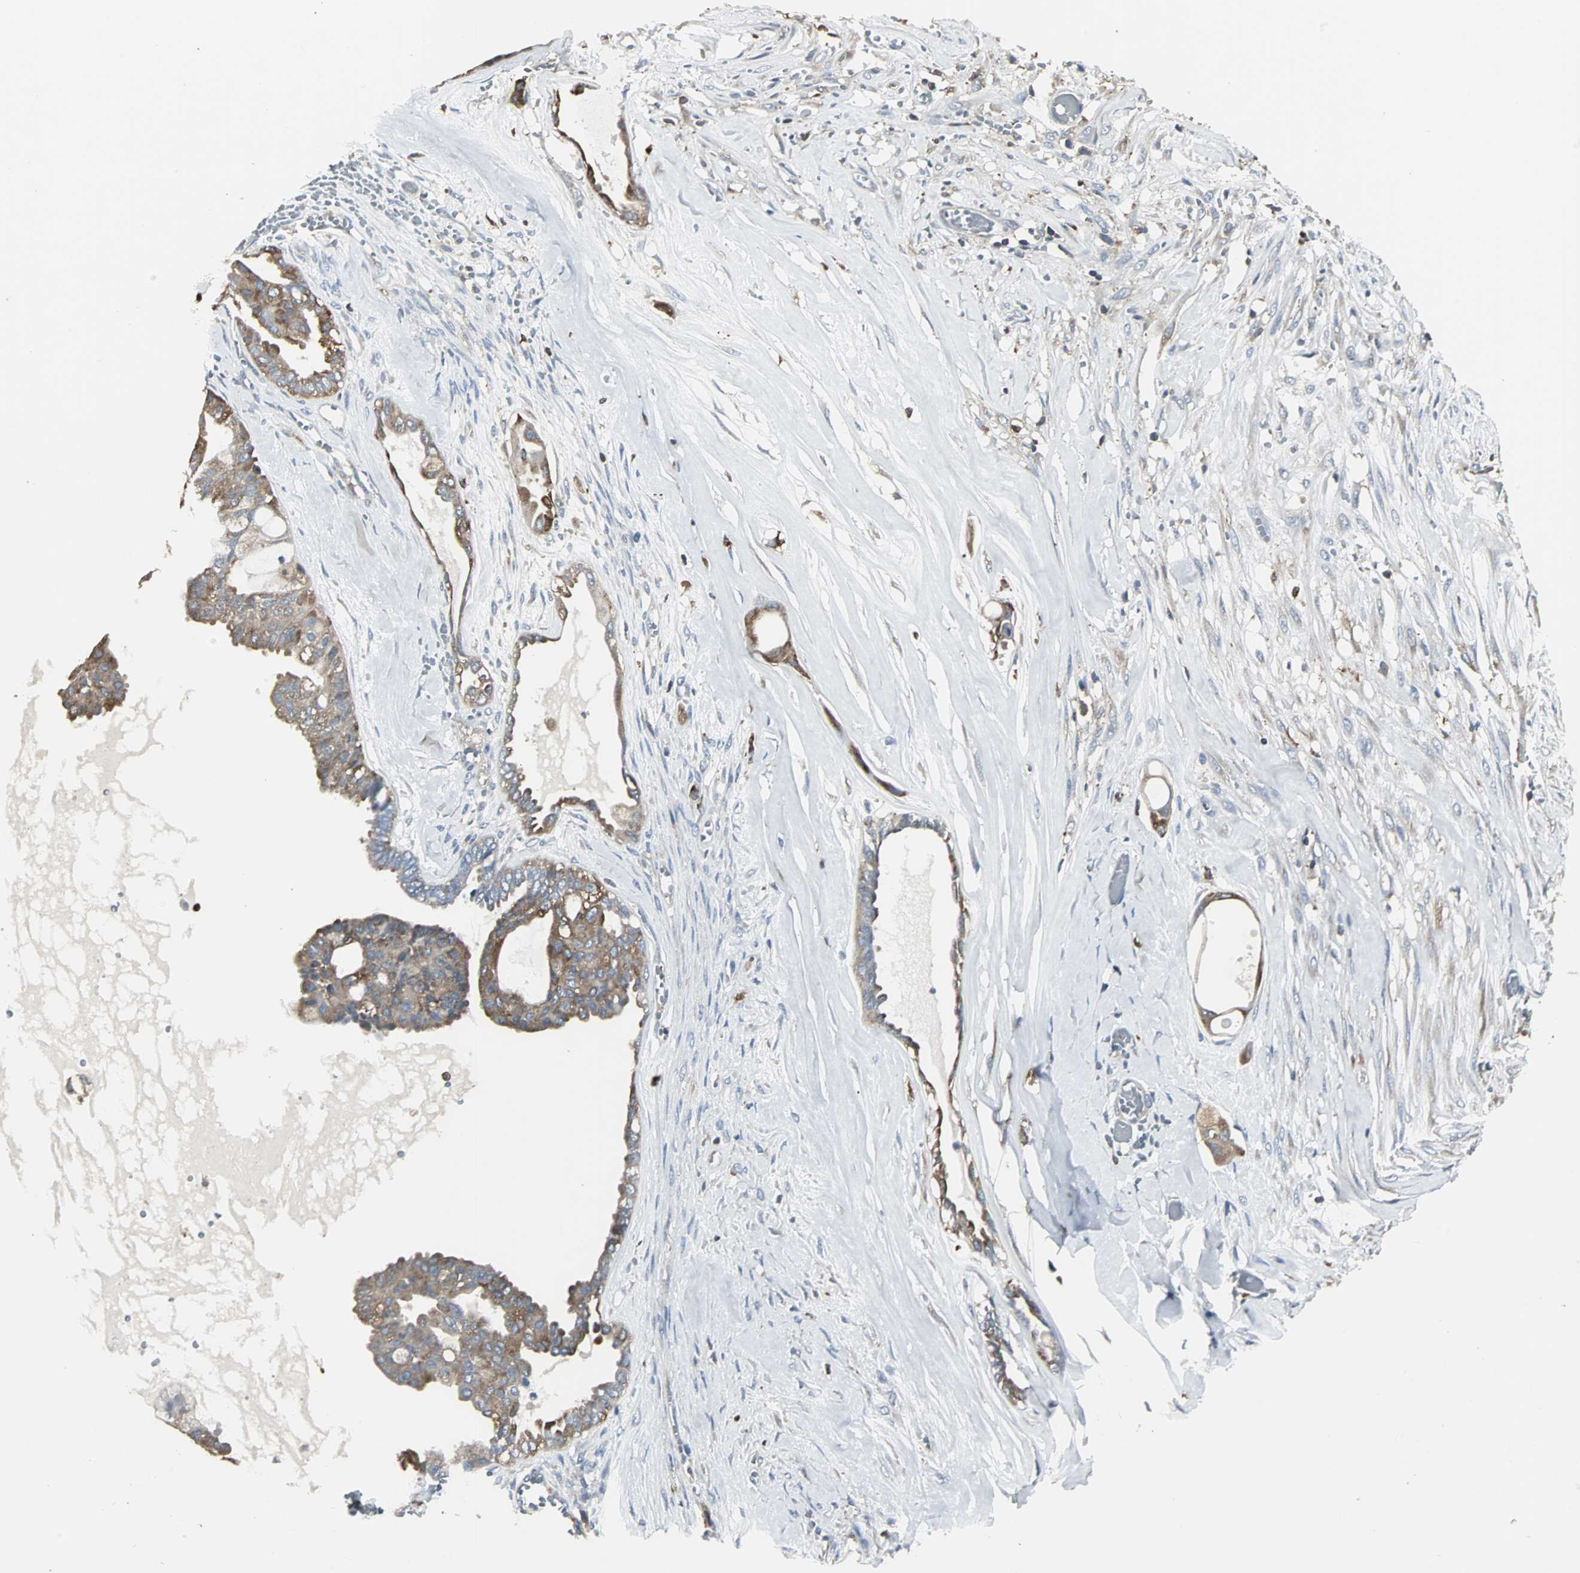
{"staining": {"intensity": "moderate", "quantity": ">75%", "location": "cytoplasmic/membranous"}, "tissue": "ovarian cancer", "cell_type": "Tumor cells", "image_type": "cancer", "snomed": [{"axis": "morphology", "description": "Carcinoma, NOS"}, {"axis": "morphology", "description": "Carcinoma, endometroid"}, {"axis": "topography", "description": "Ovary"}], "caption": "Moderate cytoplasmic/membranous staining for a protein is present in approximately >75% of tumor cells of ovarian cancer (carcinoma) using immunohistochemistry.", "gene": "LRRFIP1", "patient": {"sex": "female", "age": 50}}